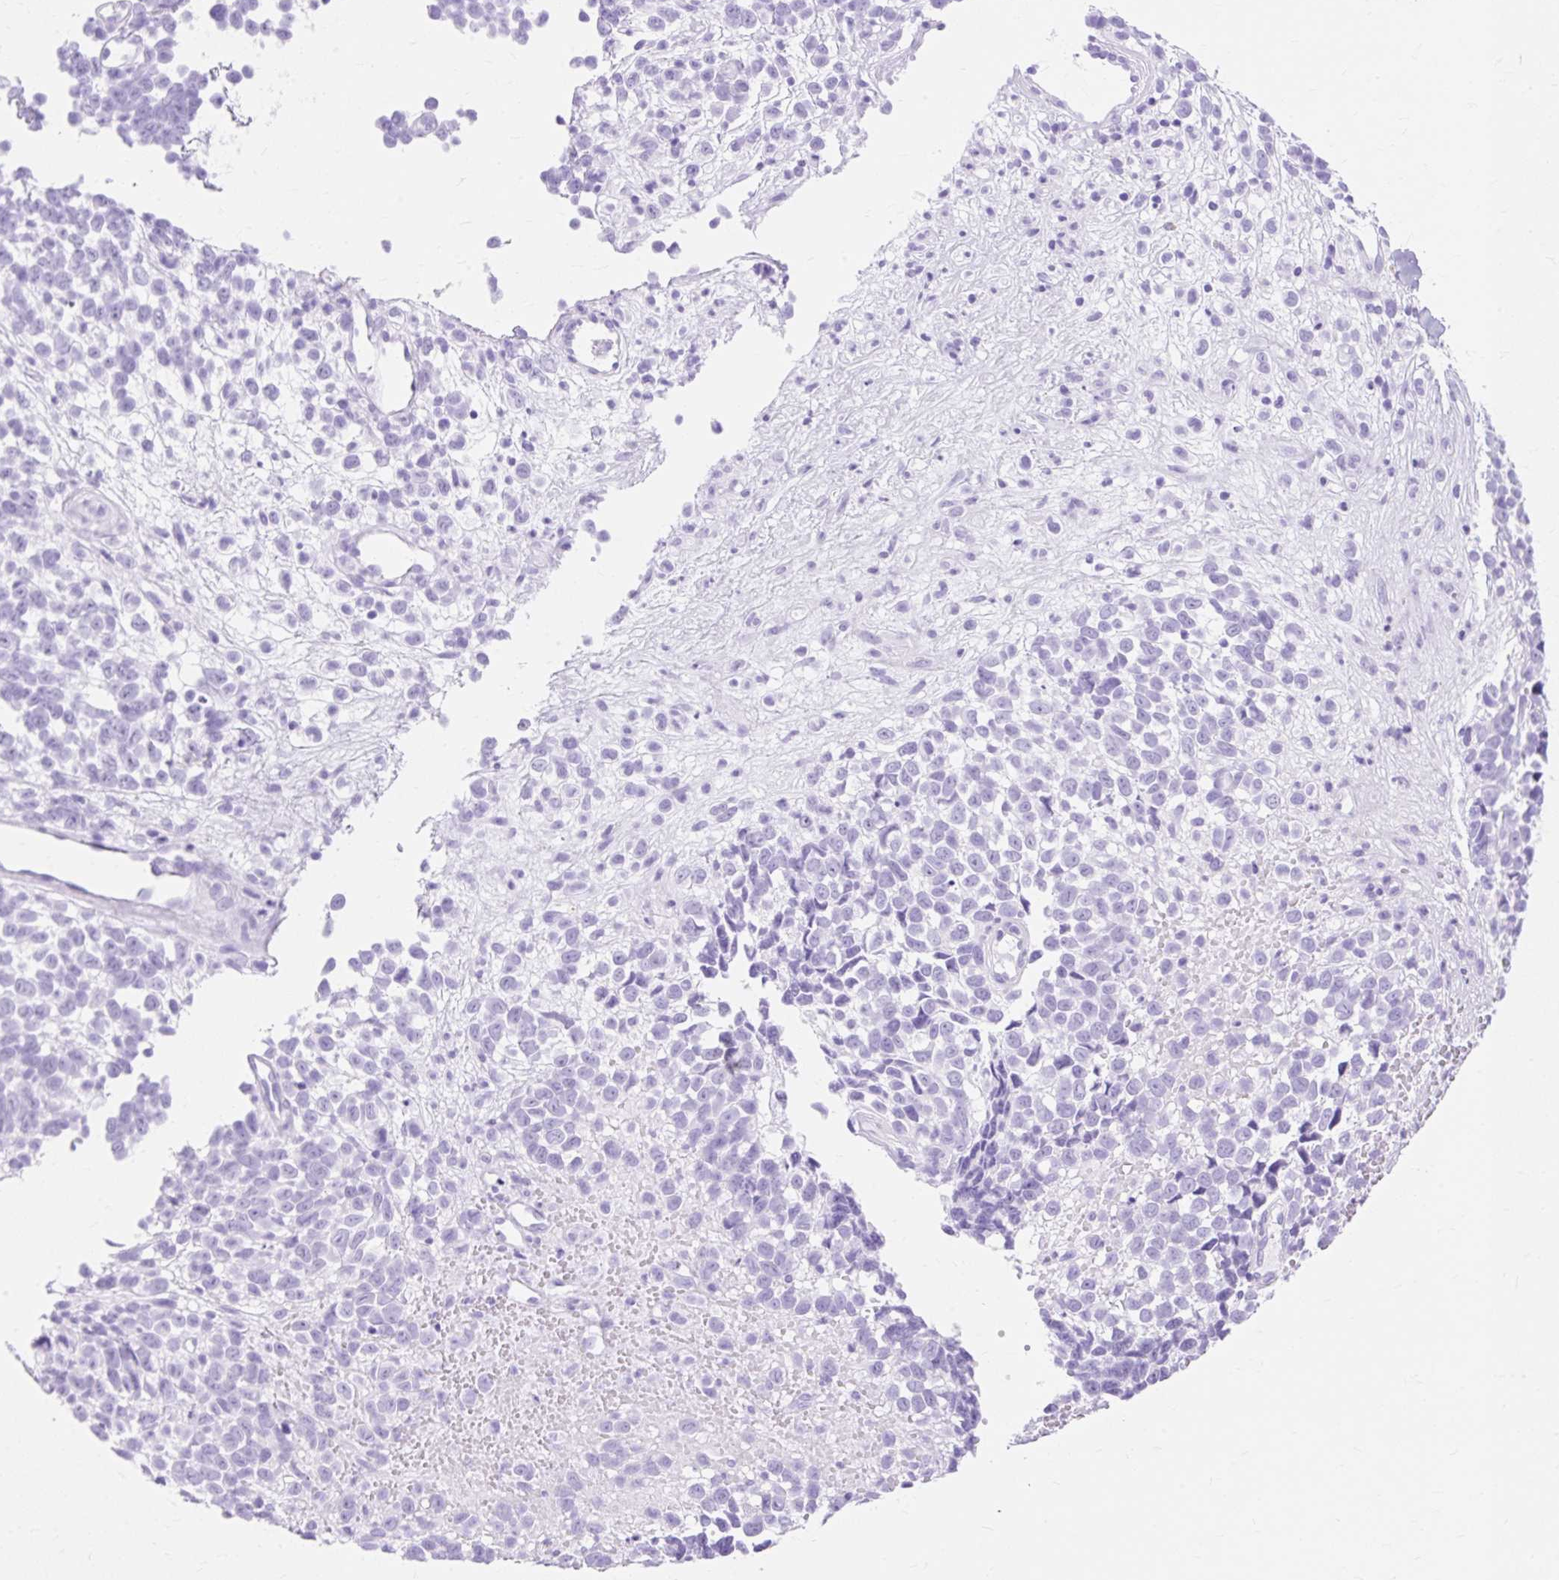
{"staining": {"intensity": "negative", "quantity": "none", "location": "none"}, "tissue": "melanoma", "cell_type": "Tumor cells", "image_type": "cancer", "snomed": [{"axis": "morphology", "description": "Malignant melanoma, NOS"}, {"axis": "topography", "description": "Nose, NOS"}], "caption": "Immunohistochemistry of human malignant melanoma demonstrates no expression in tumor cells.", "gene": "MBP", "patient": {"sex": "female", "age": 48}}